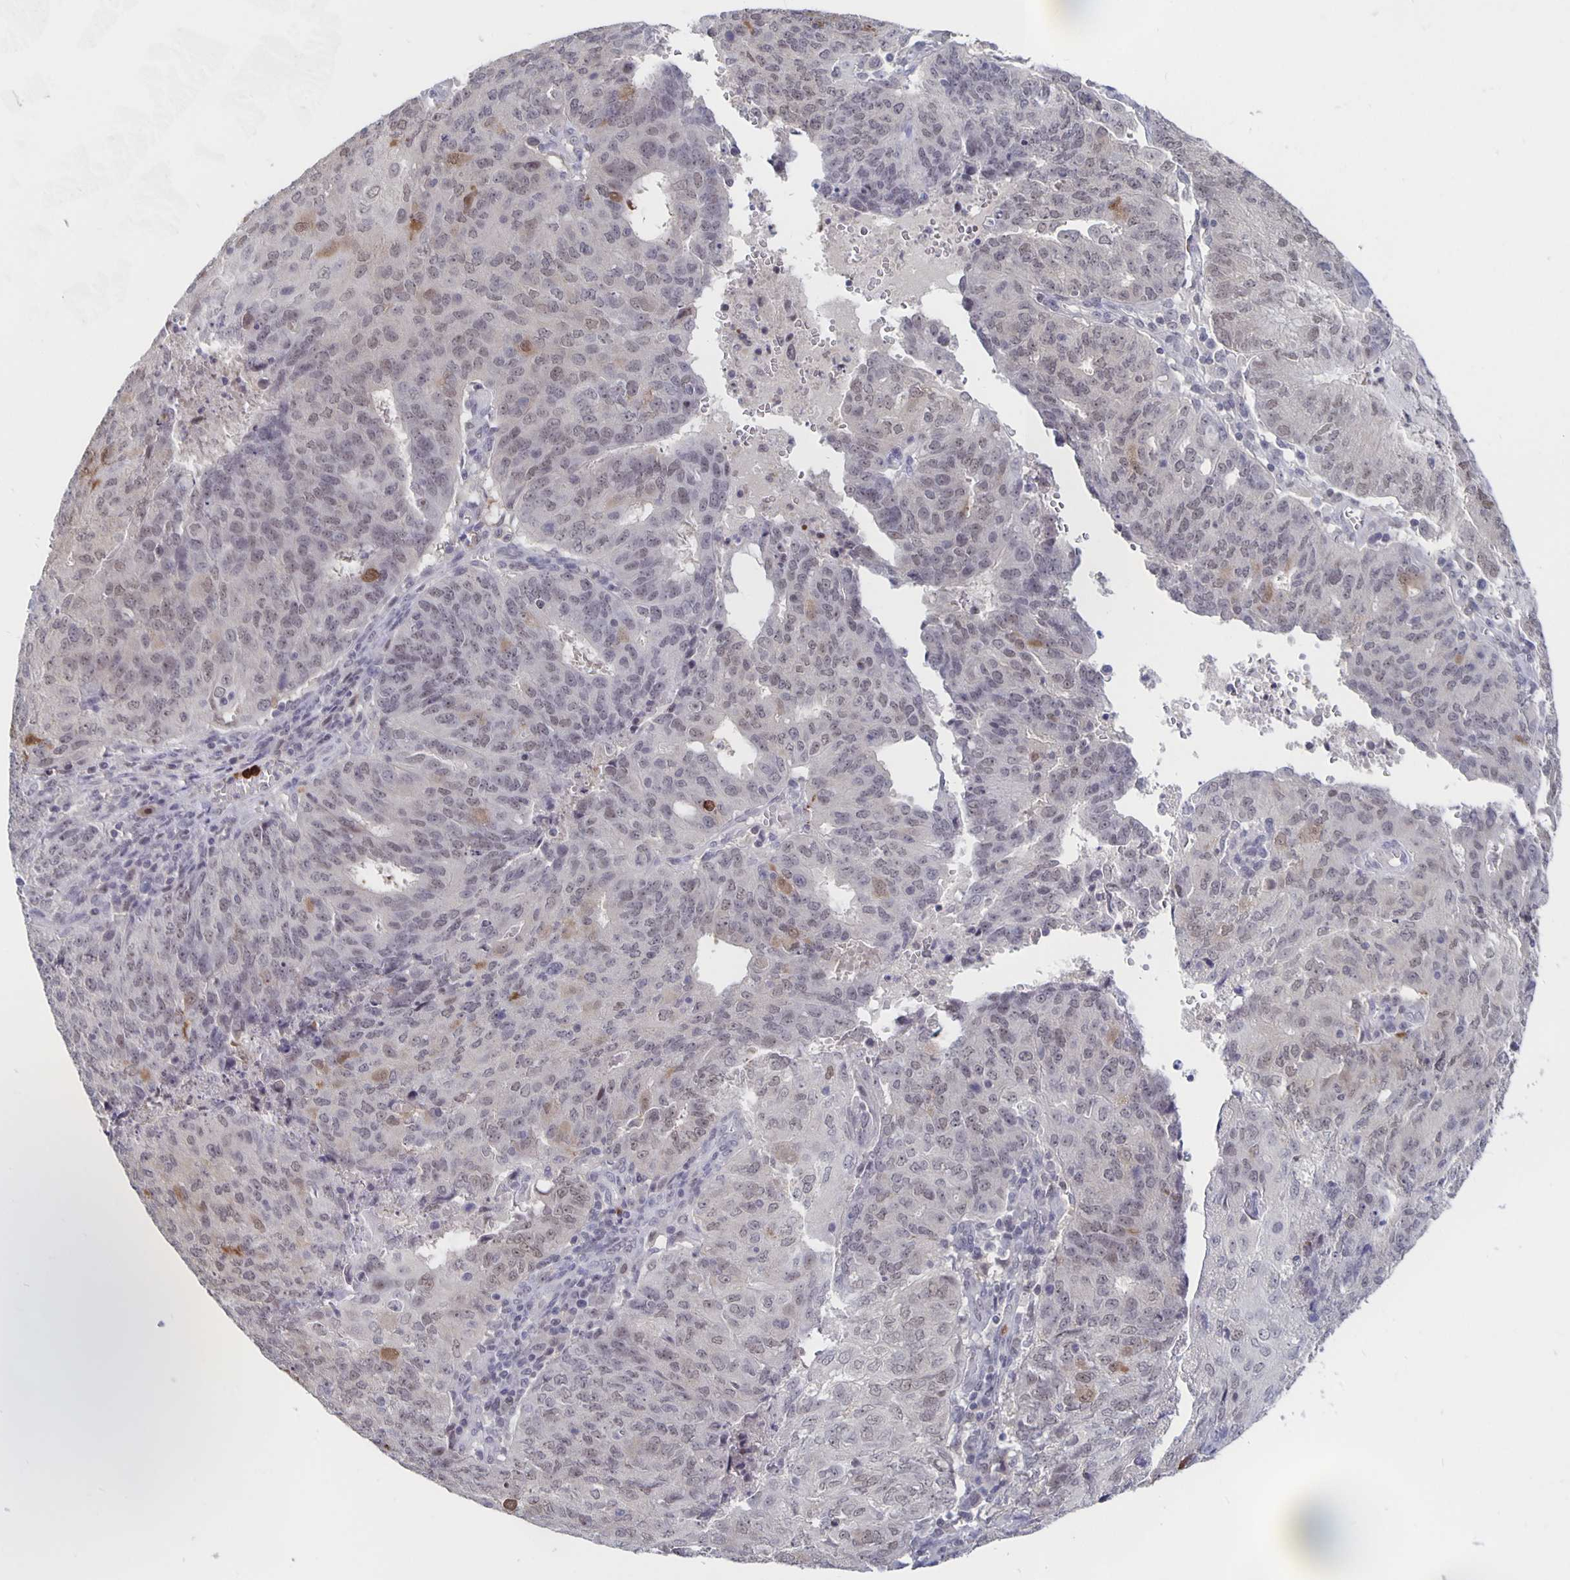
{"staining": {"intensity": "weak", "quantity": "<25%", "location": "nuclear"}, "tissue": "endometrial cancer", "cell_type": "Tumor cells", "image_type": "cancer", "snomed": [{"axis": "morphology", "description": "Adenocarcinoma, NOS"}, {"axis": "topography", "description": "Endometrium"}], "caption": "Tumor cells show no significant protein expression in endometrial adenocarcinoma. Brightfield microscopy of immunohistochemistry (IHC) stained with DAB (brown) and hematoxylin (blue), captured at high magnification.", "gene": "ZNF691", "patient": {"sex": "female", "age": 82}}